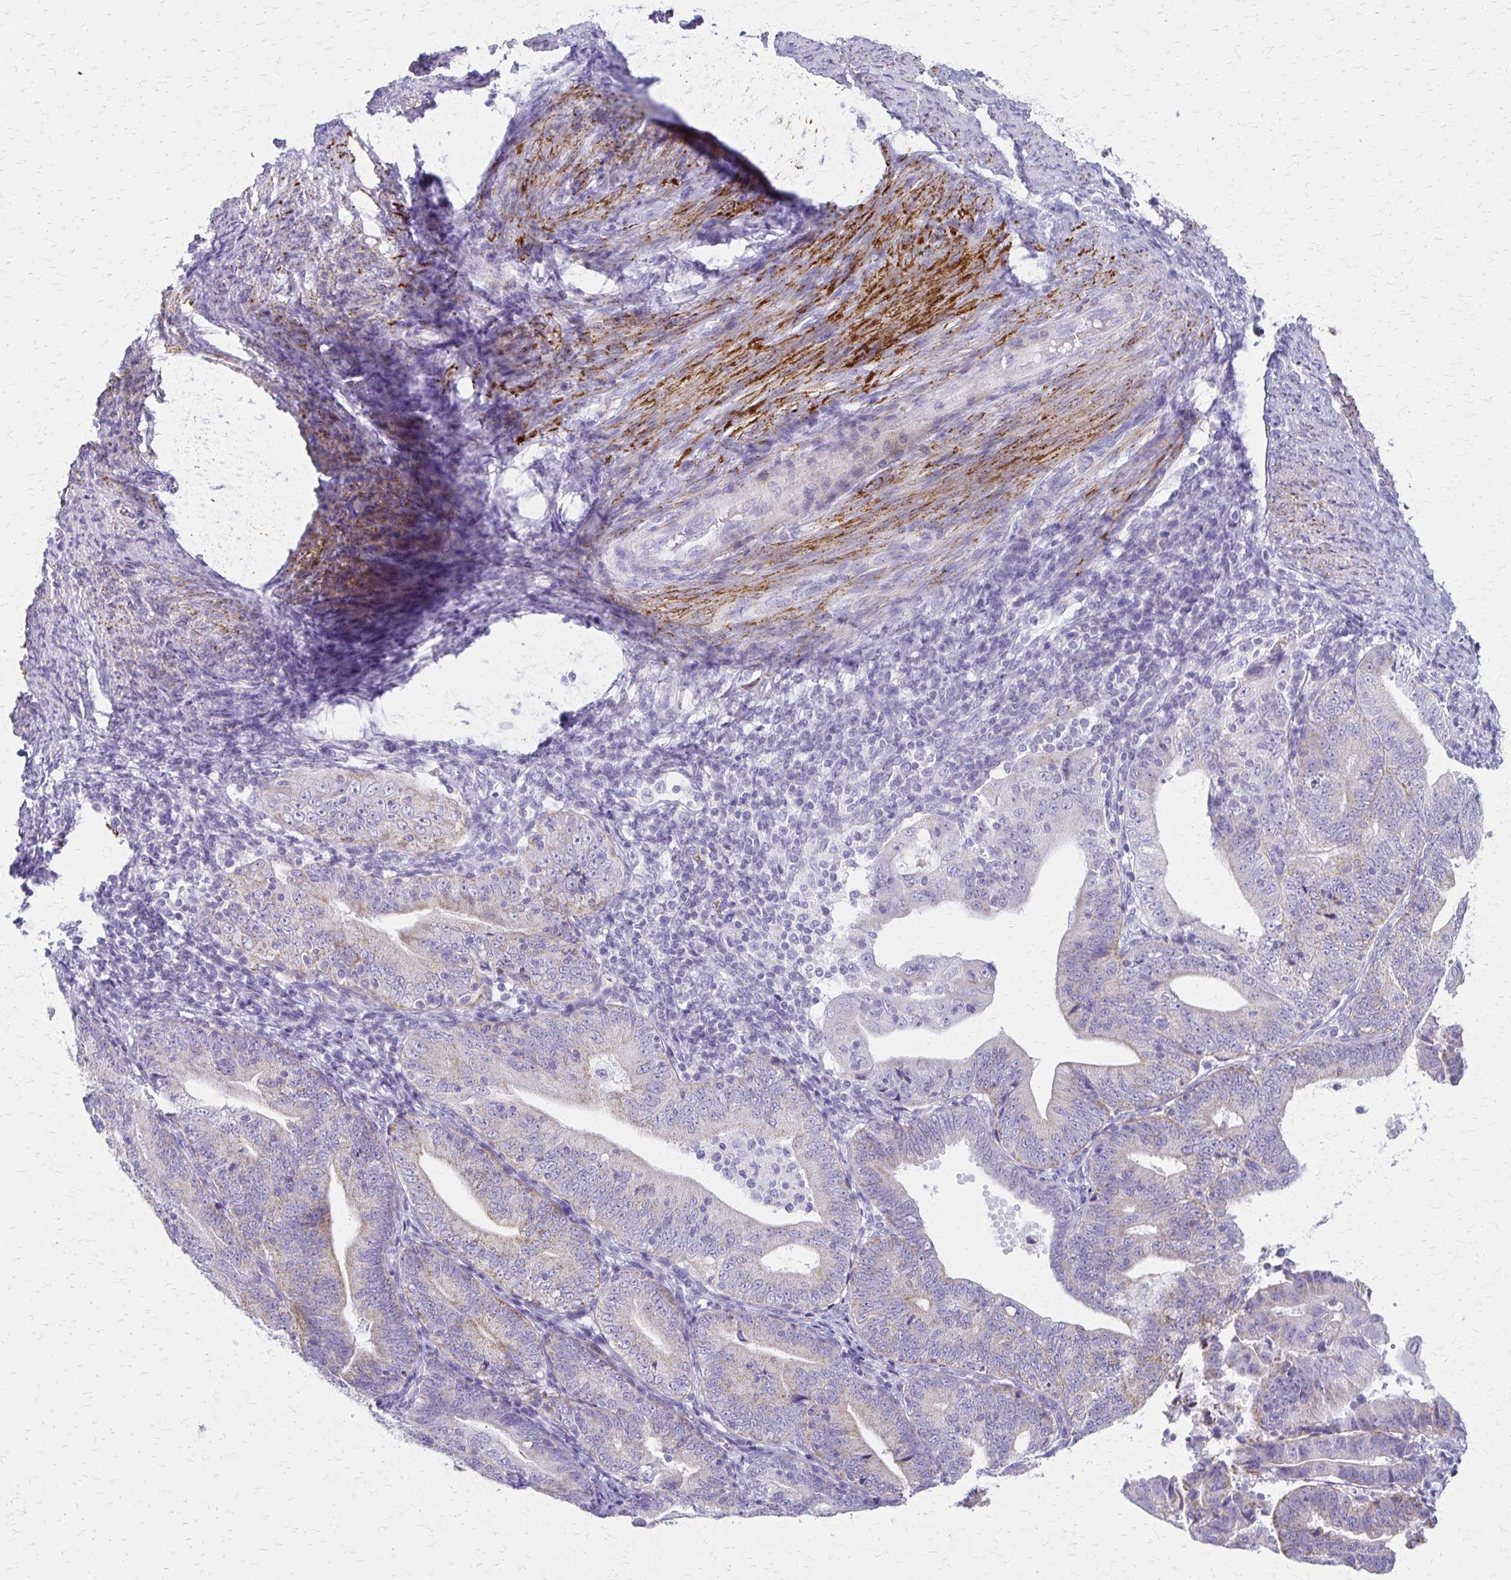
{"staining": {"intensity": "weak", "quantity": "<25%", "location": "cytoplasmic/membranous"}, "tissue": "endometrial cancer", "cell_type": "Tumor cells", "image_type": "cancer", "snomed": [{"axis": "morphology", "description": "Adenocarcinoma, NOS"}, {"axis": "topography", "description": "Endometrium"}], "caption": "High power microscopy image of an immunohistochemistry histopathology image of adenocarcinoma (endometrial), revealing no significant positivity in tumor cells.", "gene": "ZSCAN5B", "patient": {"sex": "female", "age": 70}}